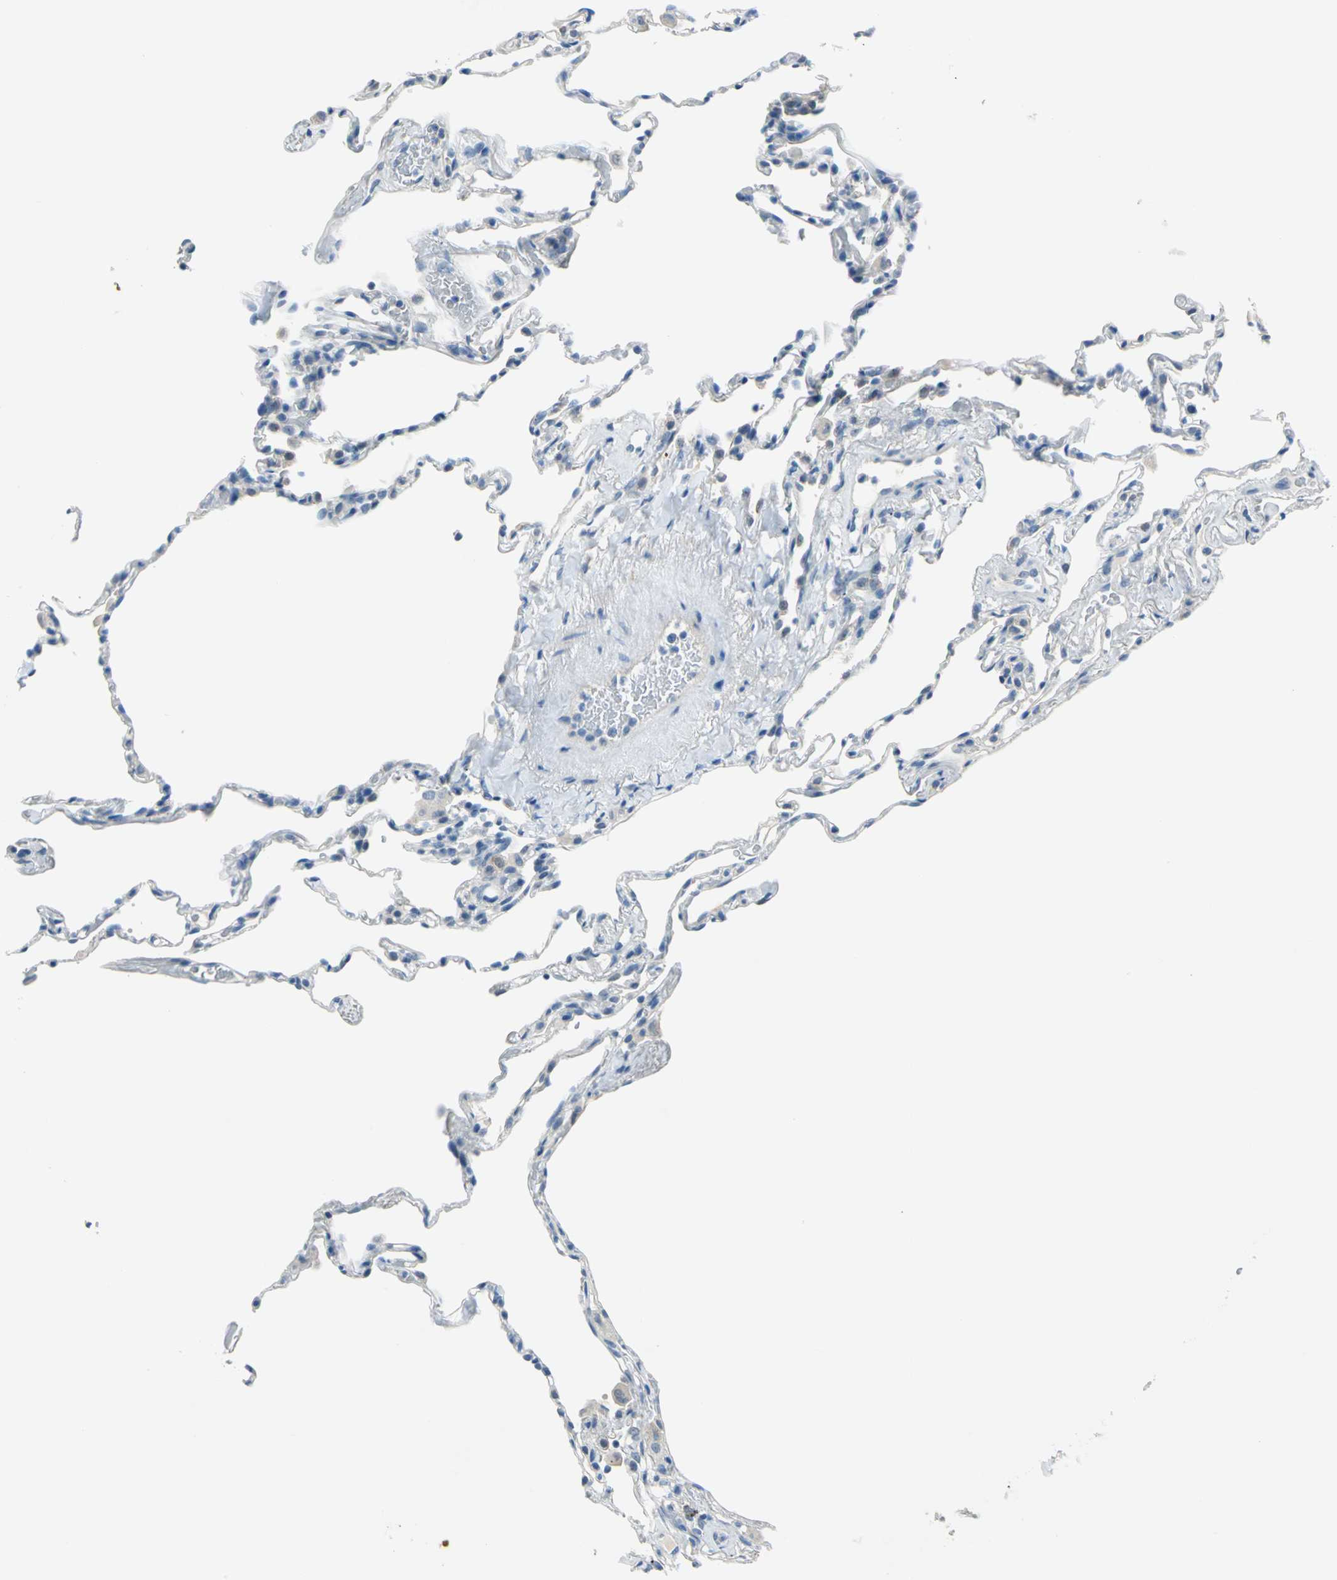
{"staining": {"intensity": "negative", "quantity": "none", "location": "none"}, "tissue": "lung", "cell_type": "Alveolar cells", "image_type": "normal", "snomed": [{"axis": "morphology", "description": "Normal tissue, NOS"}, {"axis": "topography", "description": "Lung"}], "caption": "Alveolar cells show no significant protein expression in benign lung. (DAB immunohistochemistry with hematoxylin counter stain).", "gene": "MUC4", "patient": {"sex": "male", "age": 59}}